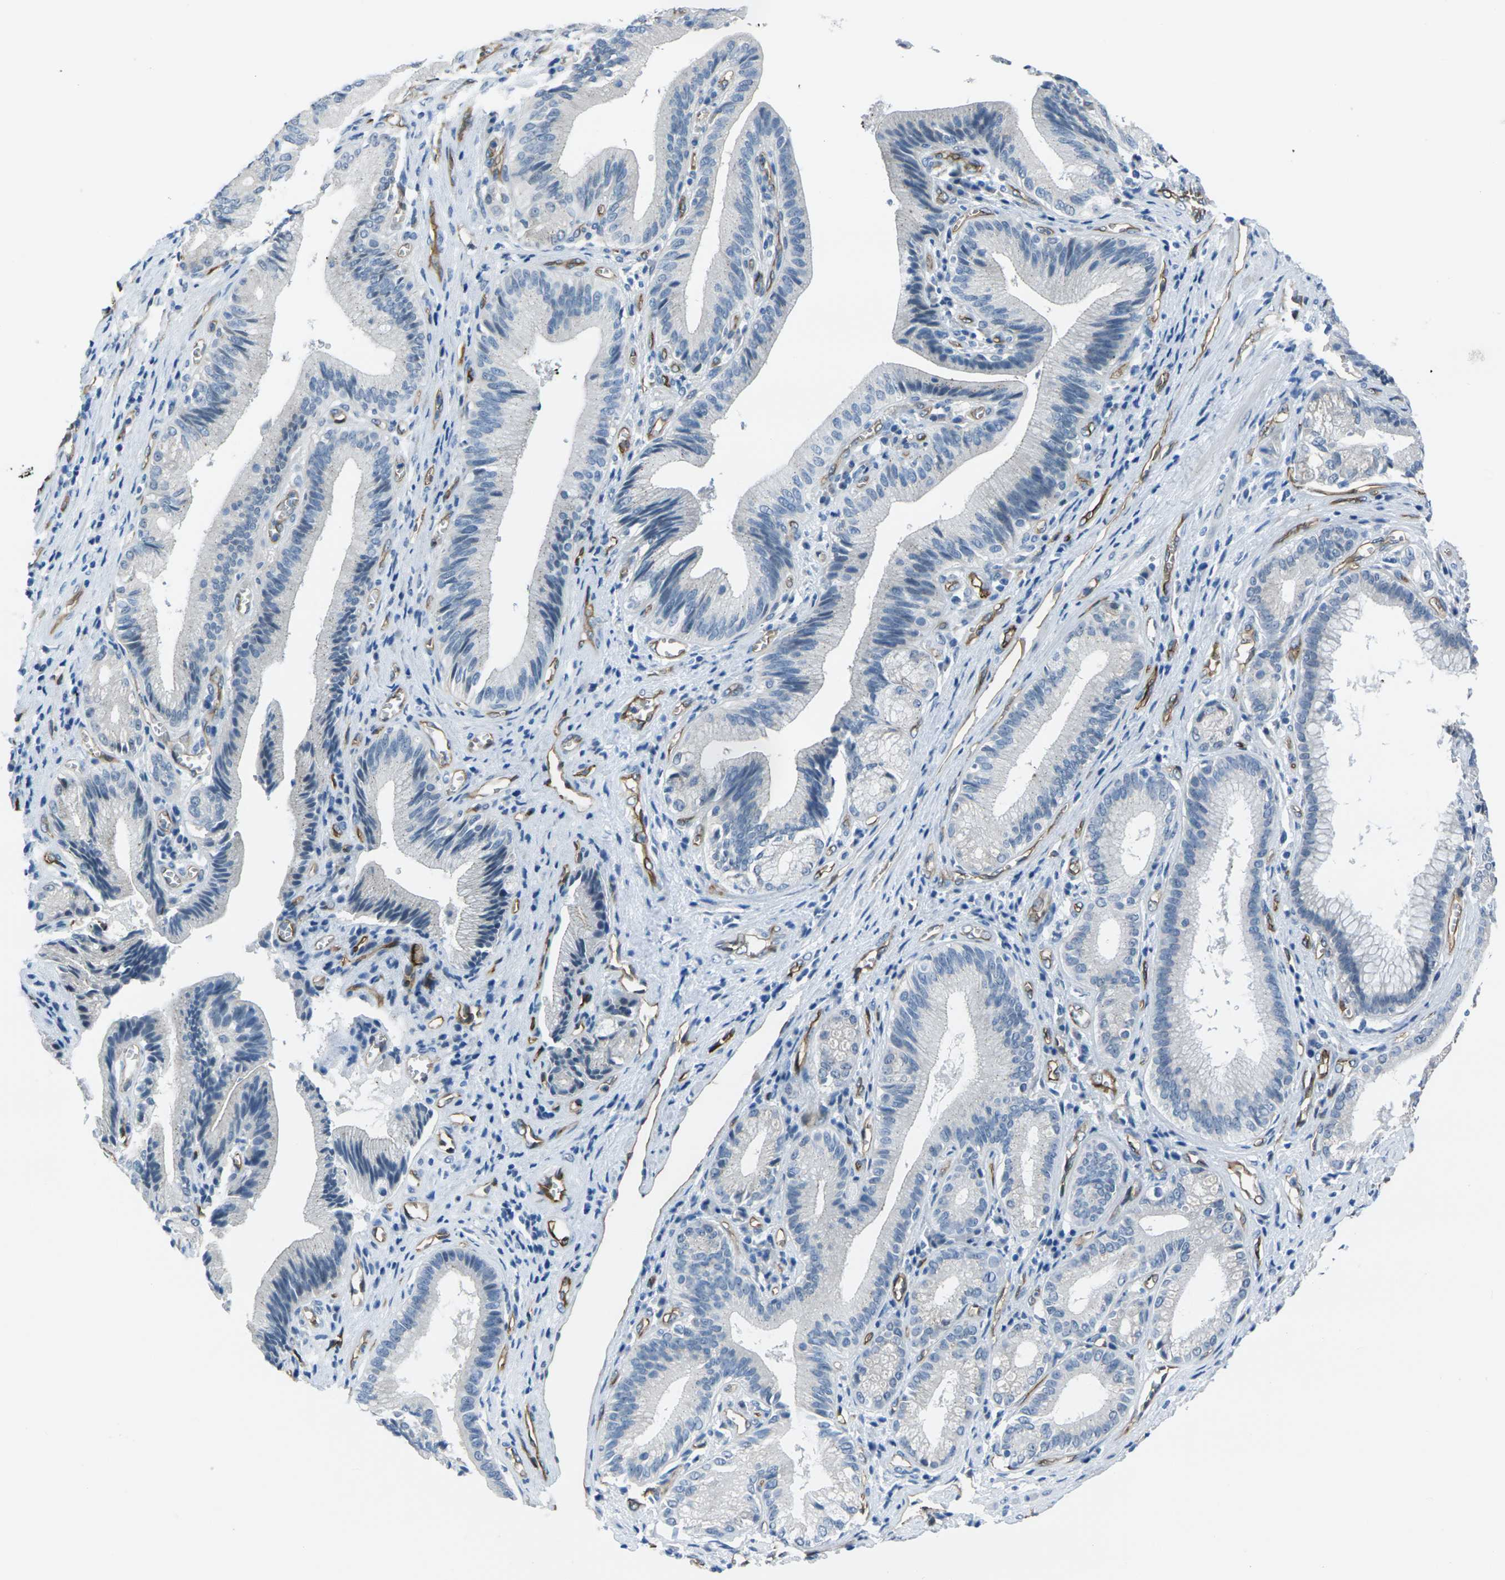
{"staining": {"intensity": "negative", "quantity": "none", "location": "none"}, "tissue": "pancreatic cancer", "cell_type": "Tumor cells", "image_type": "cancer", "snomed": [{"axis": "morphology", "description": "Adenocarcinoma, NOS"}, {"axis": "topography", "description": "Pancreas"}], "caption": "This photomicrograph is of pancreatic adenocarcinoma stained with IHC to label a protein in brown with the nuclei are counter-stained blue. There is no positivity in tumor cells. The staining is performed using DAB (3,3'-diaminobenzidine) brown chromogen with nuclei counter-stained in using hematoxylin.", "gene": "HSPA12B", "patient": {"sex": "female", "age": 75}}